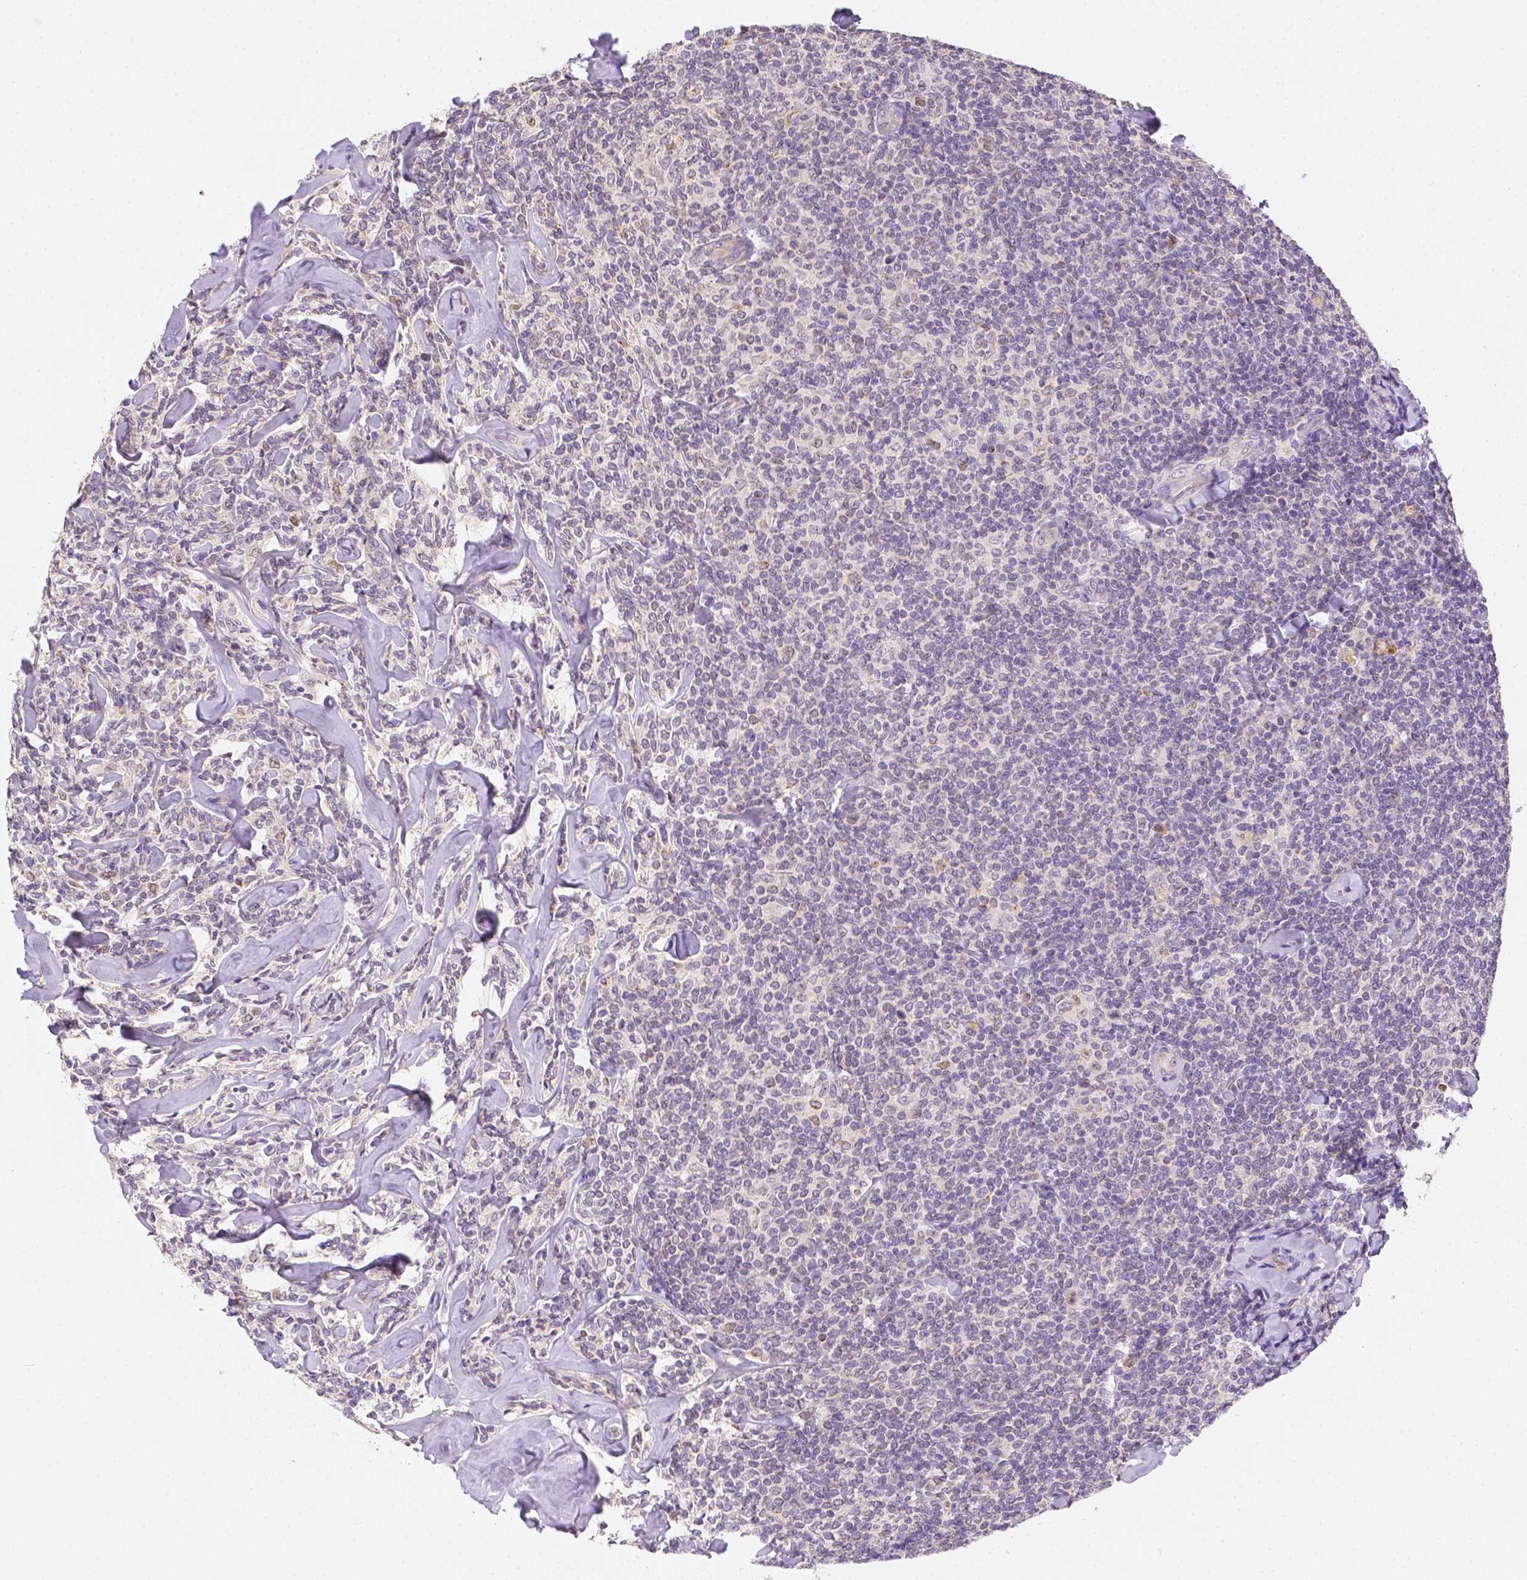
{"staining": {"intensity": "negative", "quantity": "none", "location": "none"}, "tissue": "lymphoma", "cell_type": "Tumor cells", "image_type": "cancer", "snomed": [{"axis": "morphology", "description": "Malignant lymphoma, non-Hodgkin's type, Low grade"}, {"axis": "topography", "description": "Lymph node"}], "caption": "High power microscopy histopathology image of an IHC histopathology image of malignant lymphoma, non-Hodgkin's type (low-grade), revealing no significant expression in tumor cells.", "gene": "C10orf67", "patient": {"sex": "female", "age": 56}}